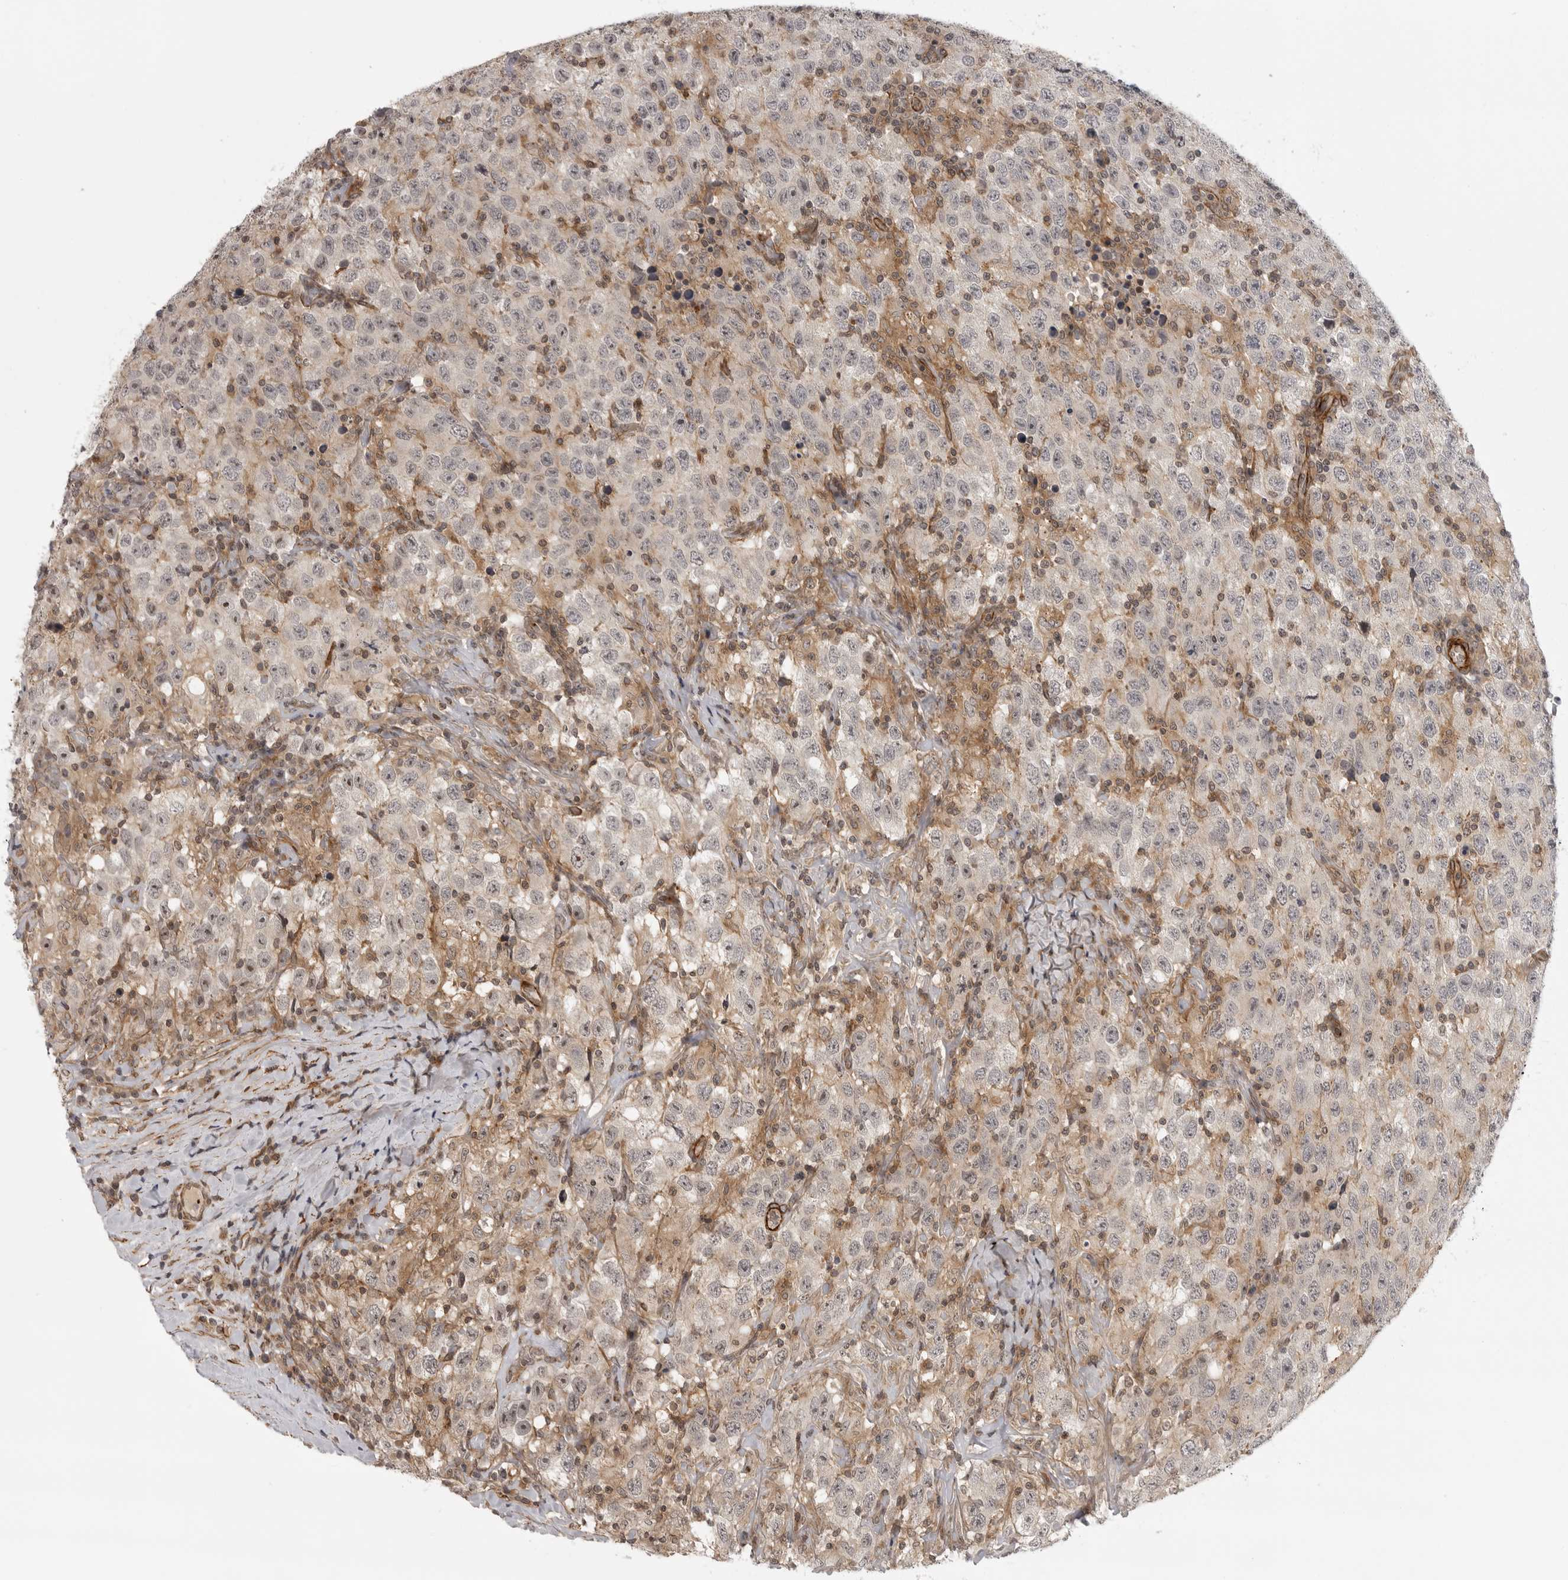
{"staining": {"intensity": "moderate", "quantity": "<25%", "location": "nuclear"}, "tissue": "testis cancer", "cell_type": "Tumor cells", "image_type": "cancer", "snomed": [{"axis": "morphology", "description": "Seminoma, NOS"}, {"axis": "topography", "description": "Testis"}], "caption": "A brown stain highlights moderate nuclear positivity of a protein in human seminoma (testis) tumor cells.", "gene": "TUT4", "patient": {"sex": "male", "age": 41}}